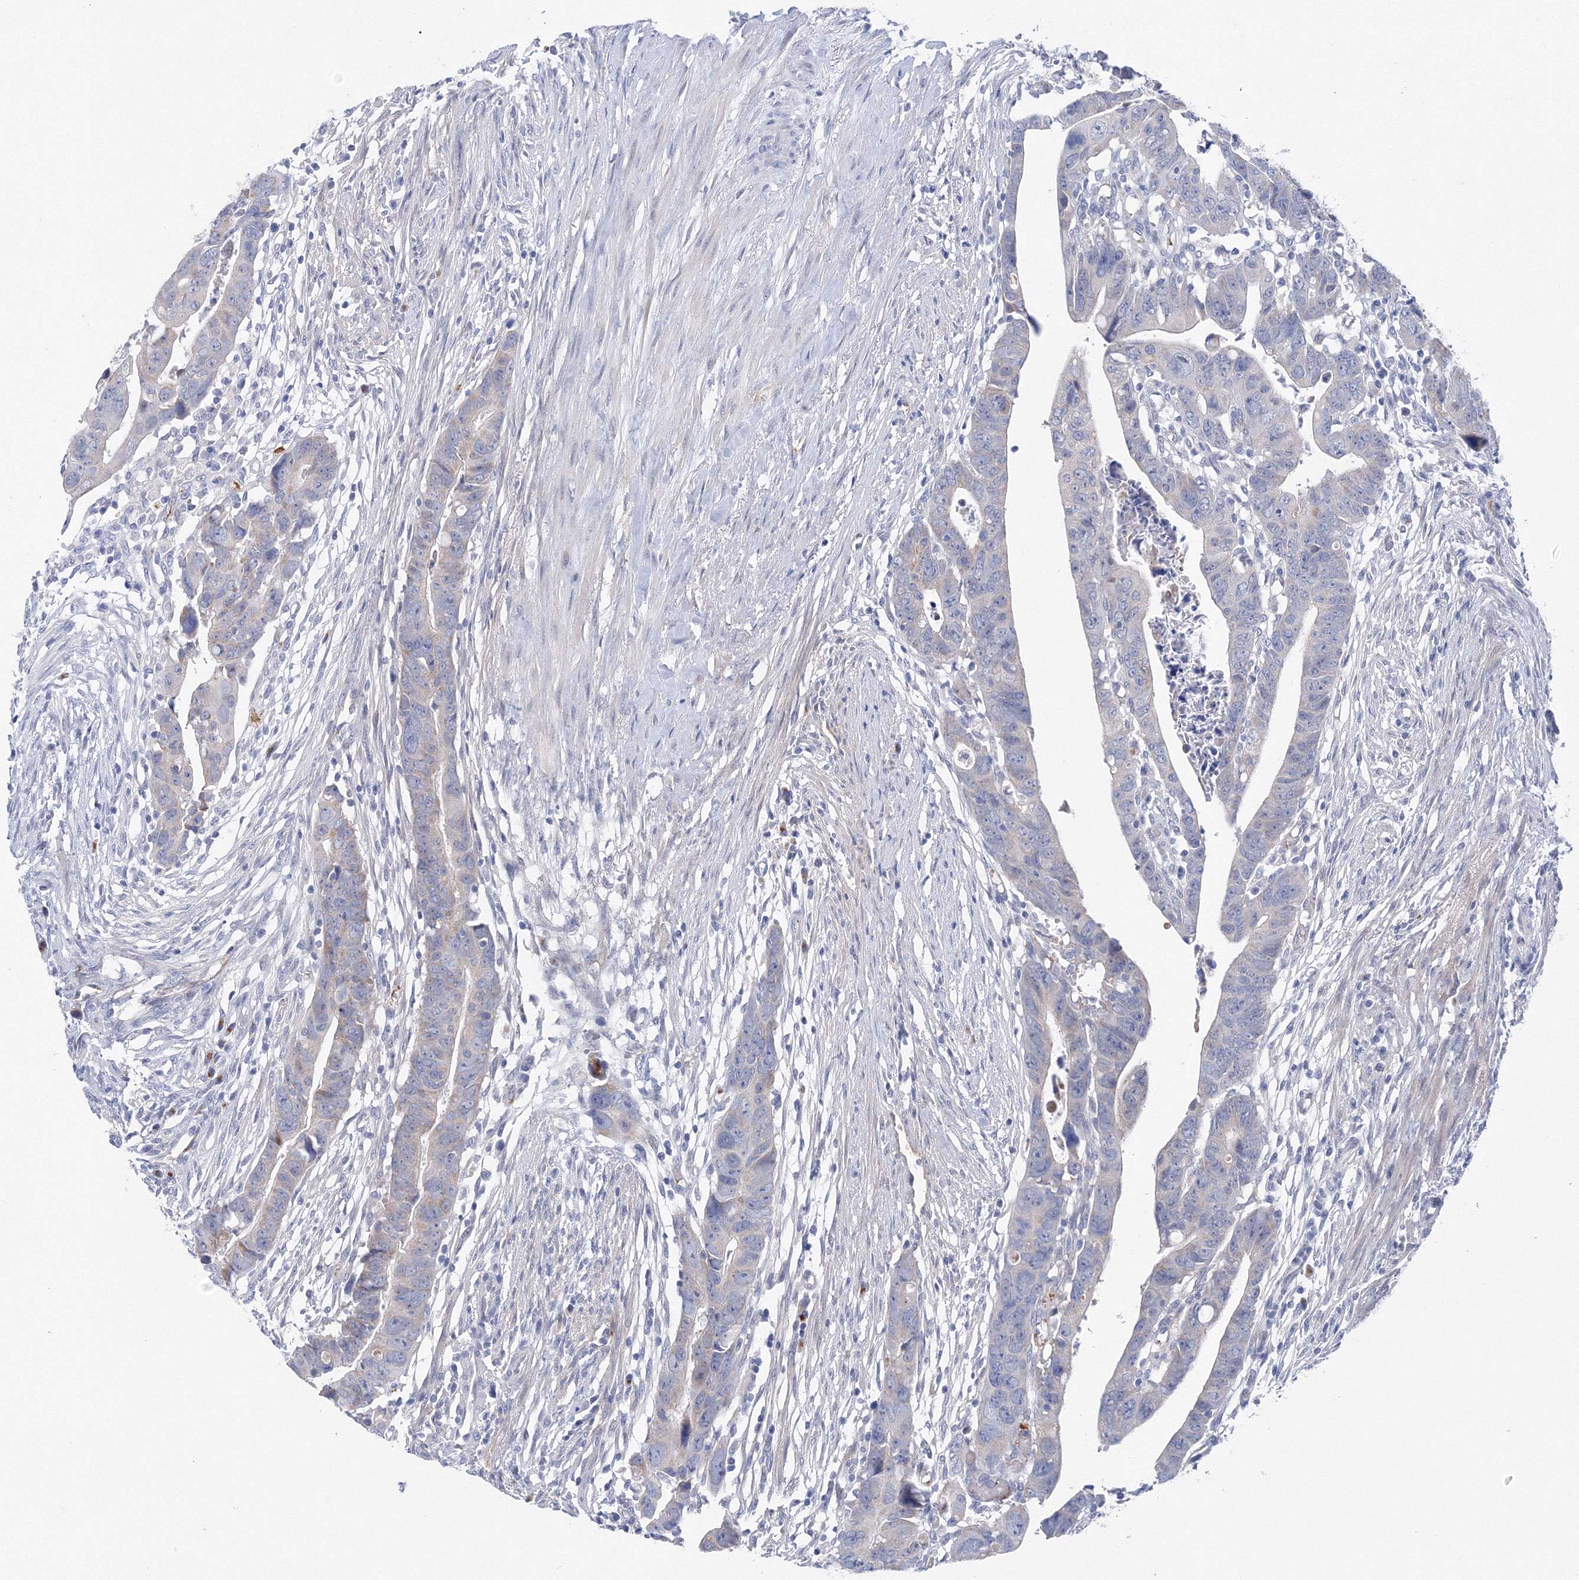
{"staining": {"intensity": "negative", "quantity": "none", "location": "none"}, "tissue": "colorectal cancer", "cell_type": "Tumor cells", "image_type": "cancer", "snomed": [{"axis": "morphology", "description": "Adenocarcinoma, NOS"}, {"axis": "topography", "description": "Rectum"}], "caption": "IHC histopathology image of neoplastic tissue: human colorectal cancer (adenocarcinoma) stained with DAB (3,3'-diaminobenzidine) shows no significant protein expression in tumor cells.", "gene": "TAMM41", "patient": {"sex": "female", "age": 65}}